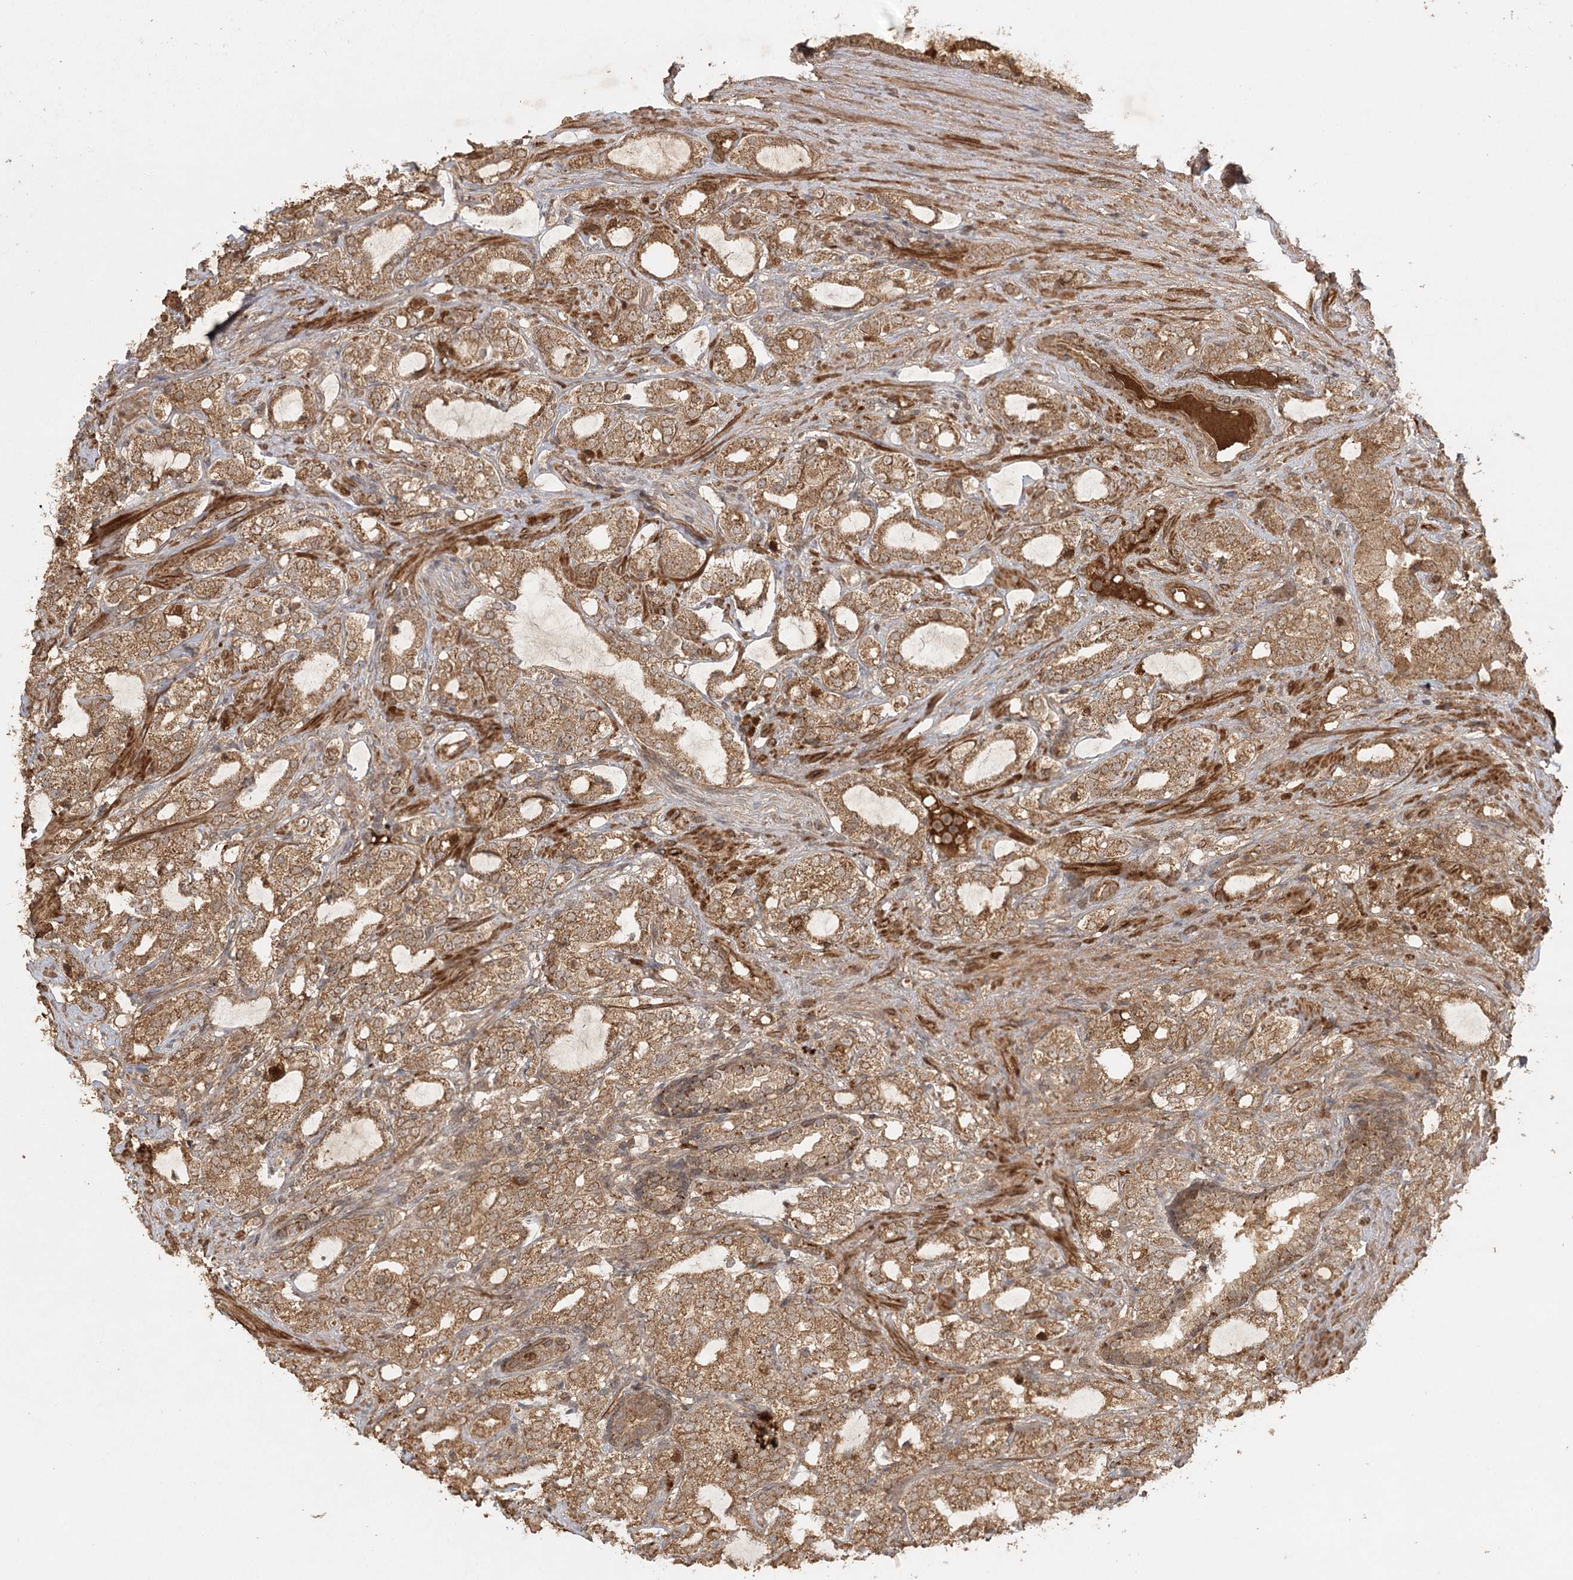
{"staining": {"intensity": "moderate", "quantity": ">75%", "location": "cytoplasmic/membranous"}, "tissue": "prostate cancer", "cell_type": "Tumor cells", "image_type": "cancer", "snomed": [{"axis": "morphology", "description": "Adenocarcinoma, High grade"}, {"axis": "topography", "description": "Prostate"}], "caption": "Moderate cytoplasmic/membranous positivity is appreciated in about >75% of tumor cells in high-grade adenocarcinoma (prostate).", "gene": "ARL13A", "patient": {"sex": "male", "age": 64}}